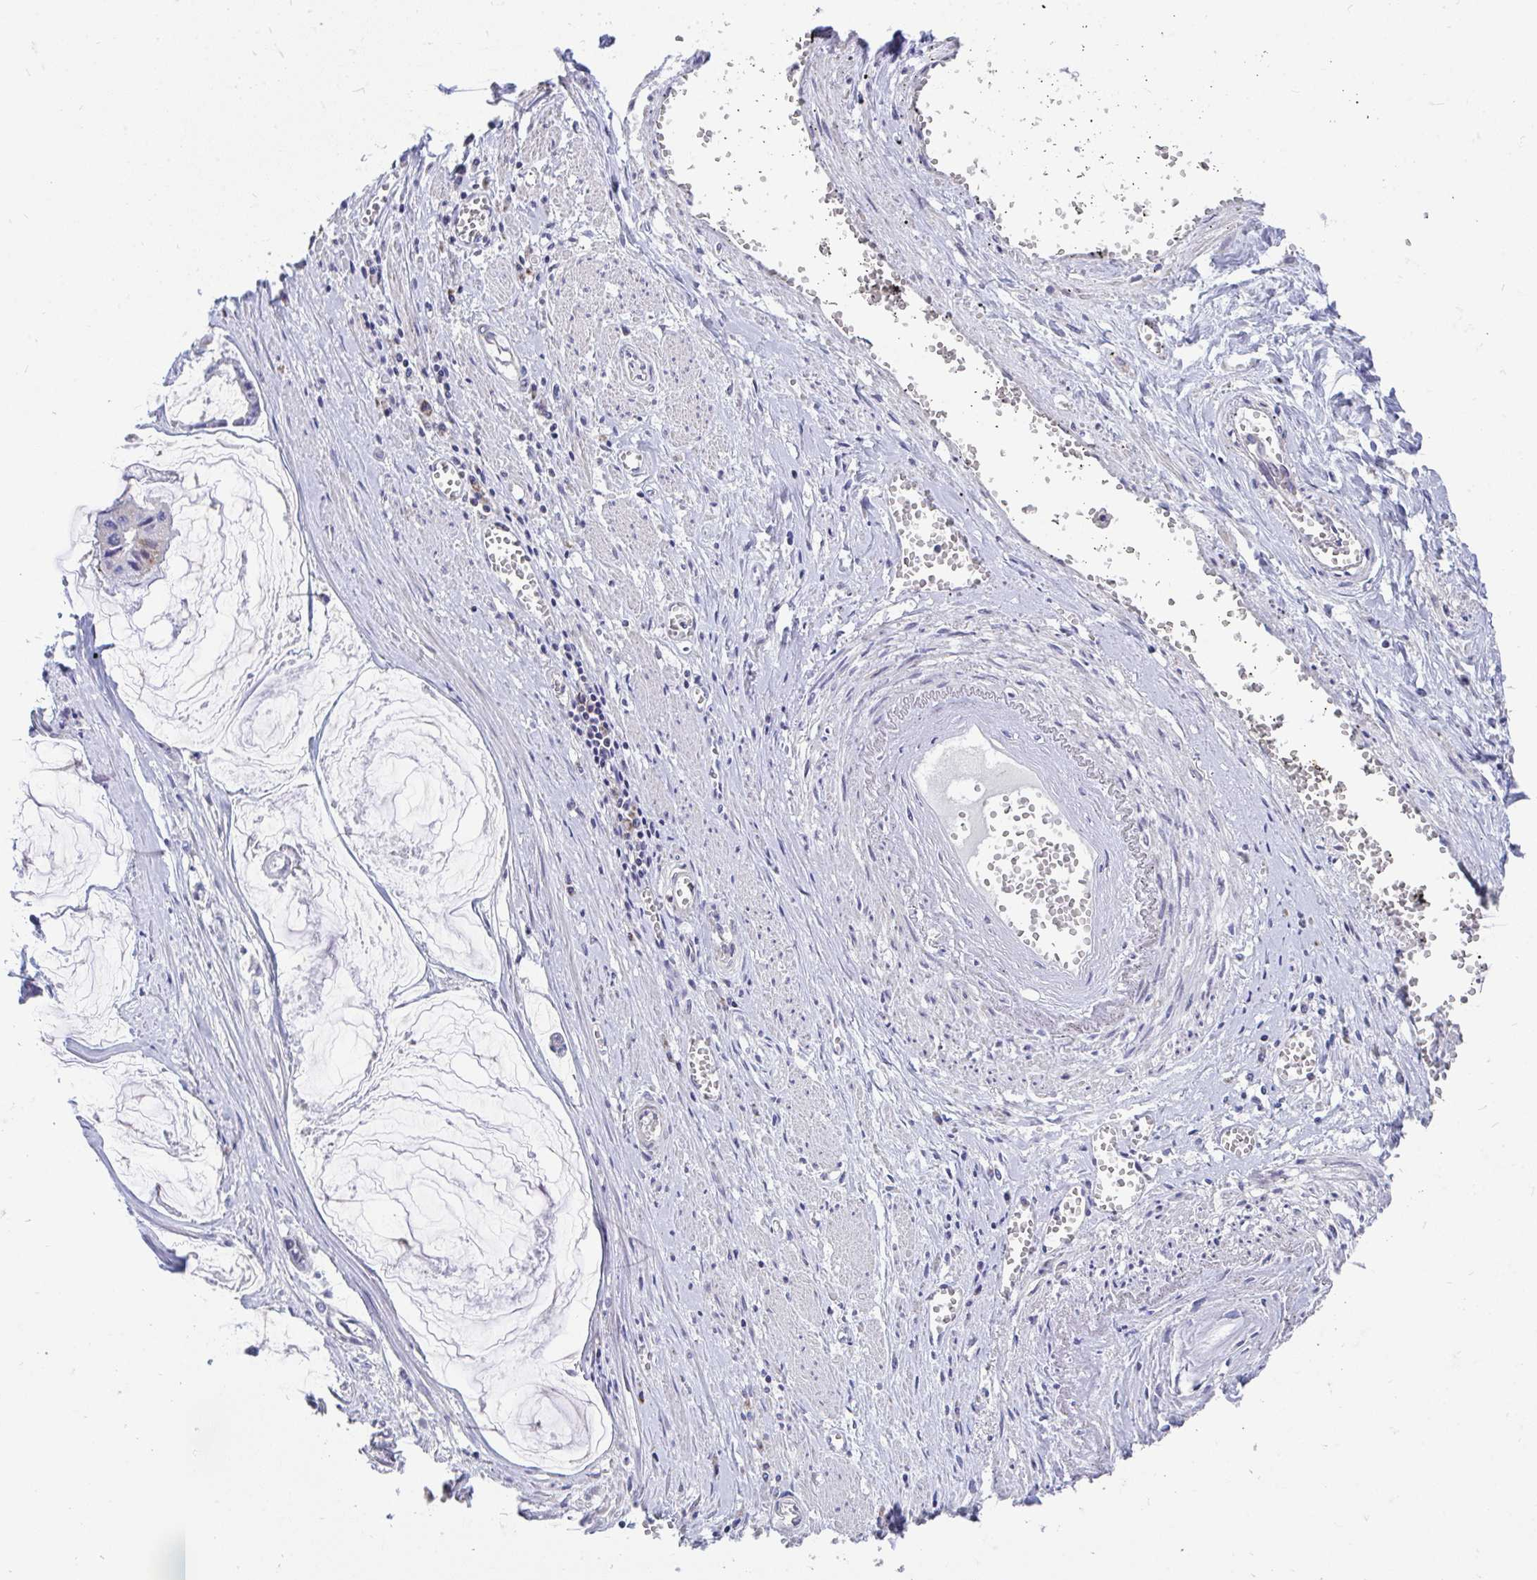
{"staining": {"intensity": "negative", "quantity": "none", "location": "none"}, "tissue": "ovarian cancer", "cell_type": "Tumor cells", "image_type": "cancer", "snomed": [{"axis": "morphology", "description": "Cystadenocarcinoma, mucinous, NOS"}, {"axis": "topography", "description": "Ovary"}], "caption": "Image shows no protein expression in tumor cells of mucinous cystadenocarcinoma (ovarian) tissue. (Brightfield microscopy of DAB (3,3'-diaminobenzidine) immunohistochemistry (IHC) at high magnification).", "gene": "FHIP1B", "patient": {"sex": "female", "age": 90}}